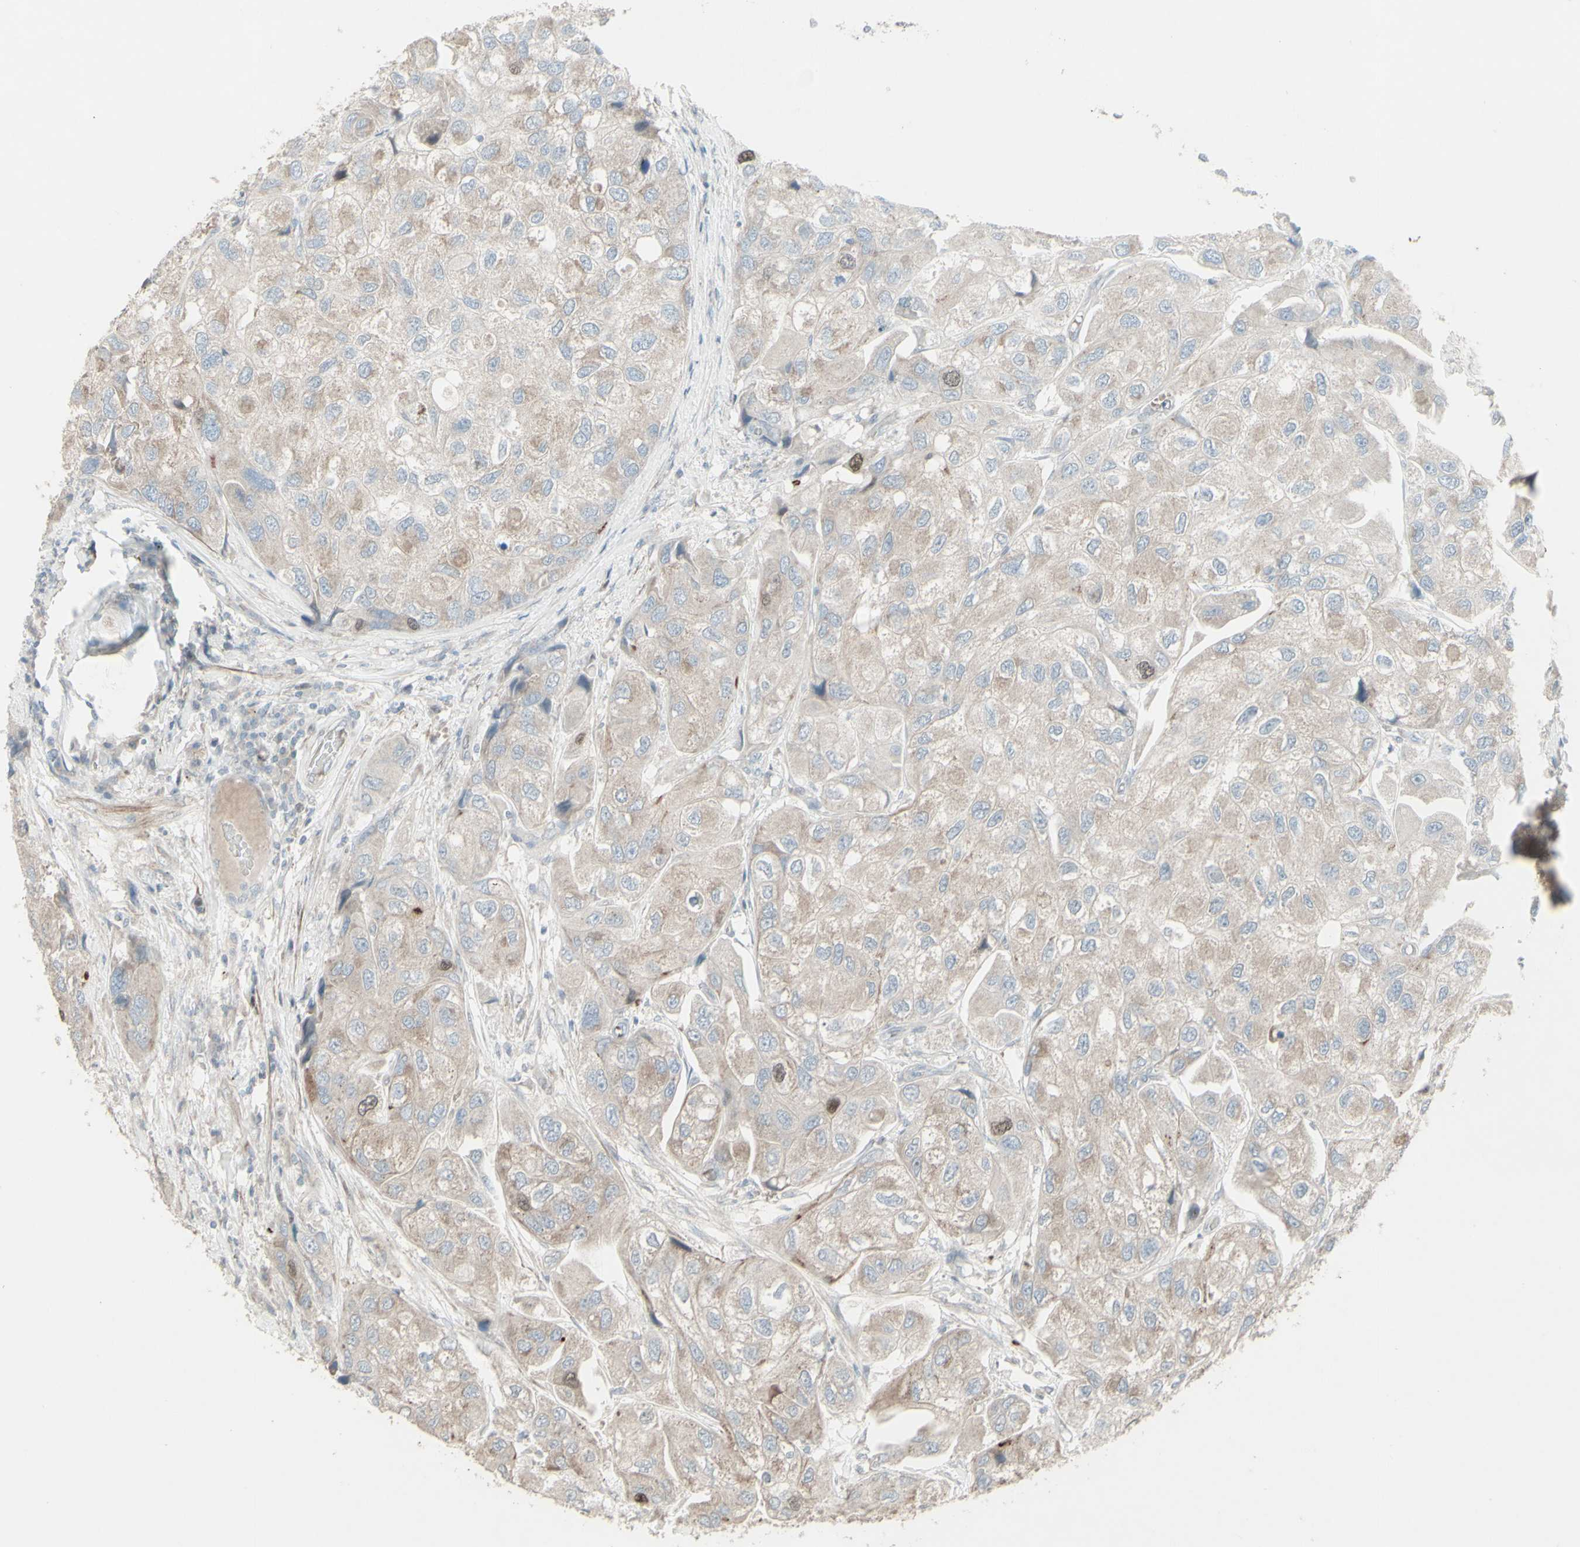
{"staining": {"intensity": "moderate", "quantity": "<25%", "location": "nuclear"}, "tissue": "urothelial cancer", "cell_type": "Tumor cells", "image_type": "cancer", "snomed": [{"axis": "morphology", "description": "Urothelial carcinoma, High grade"}, {"axis": "topography", "description": "Urinary bladder"}], "caption": "Immunohistochemical staining of urothelial cancer demonstrates moderate nuclear protein positivity in approximately <25% of tumor cells. (DAB (3,3'-diaminobenzidine) = brown stain, brightfield microscopy at high magnification).", "gene": "GMNN", "patient": {"sex": "female", "age": 64}}